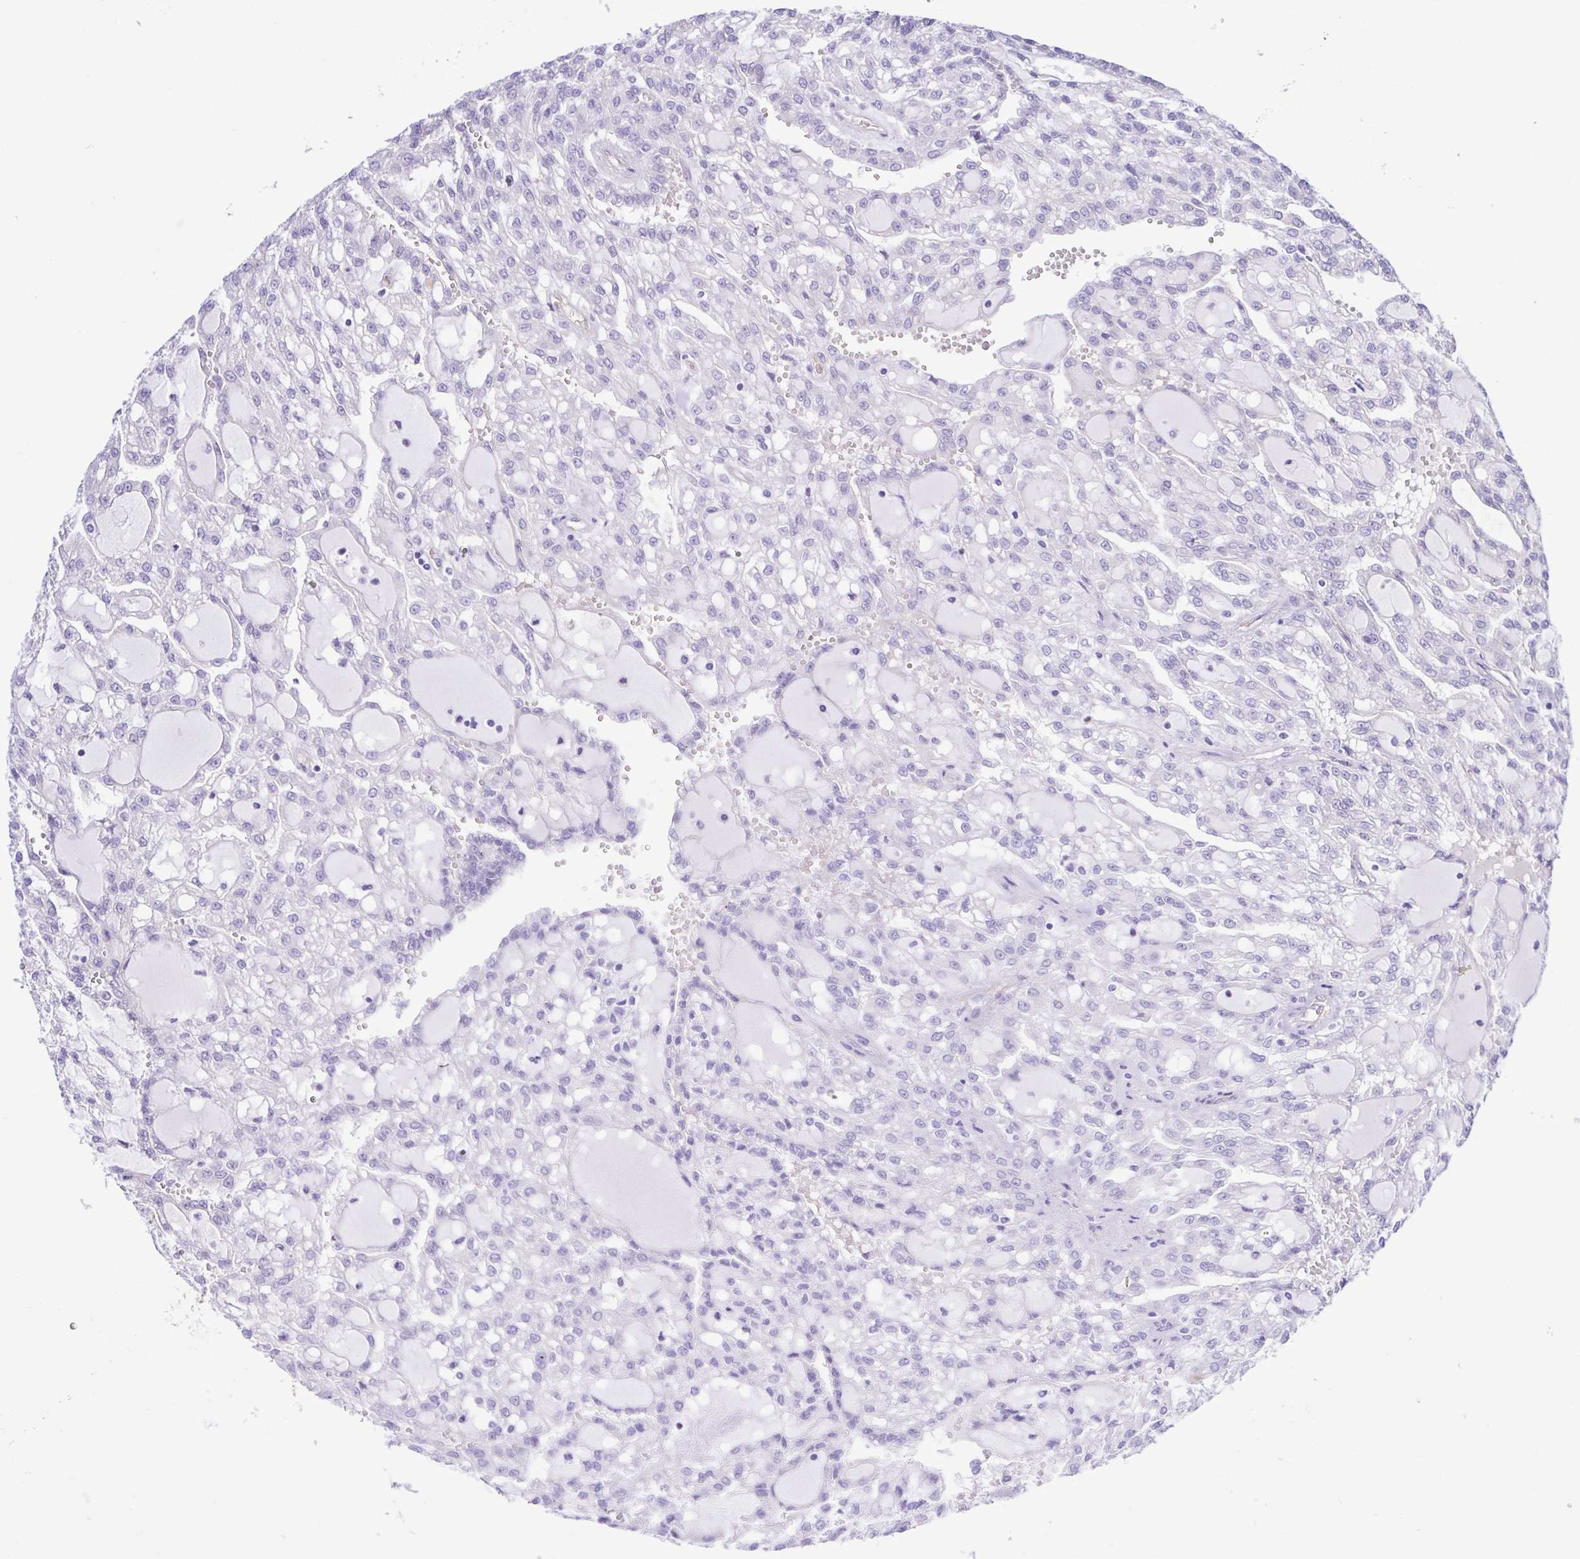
{"staining": {"intensity": "negative", "quantity": "none", "location": "none"}, "tissue": "renal cancer", "cell_type": "Tumor cells", "image_type": "cancer", "snomed": [{"axis": "morphology", "description": "Adenocarcinoma, NOS"}, {"axis": "topography", "description": "Kidney"}], "caption": "This histopathology image is of renal adenocarcinoma stained with immunohistochemistry (IHC) to label a protein in brown with the nuclei are counter-stained blue. There is no staining in tumor cells.", "gene": "CYP11A1", "patient": {"sex": "male", "age": 63}}